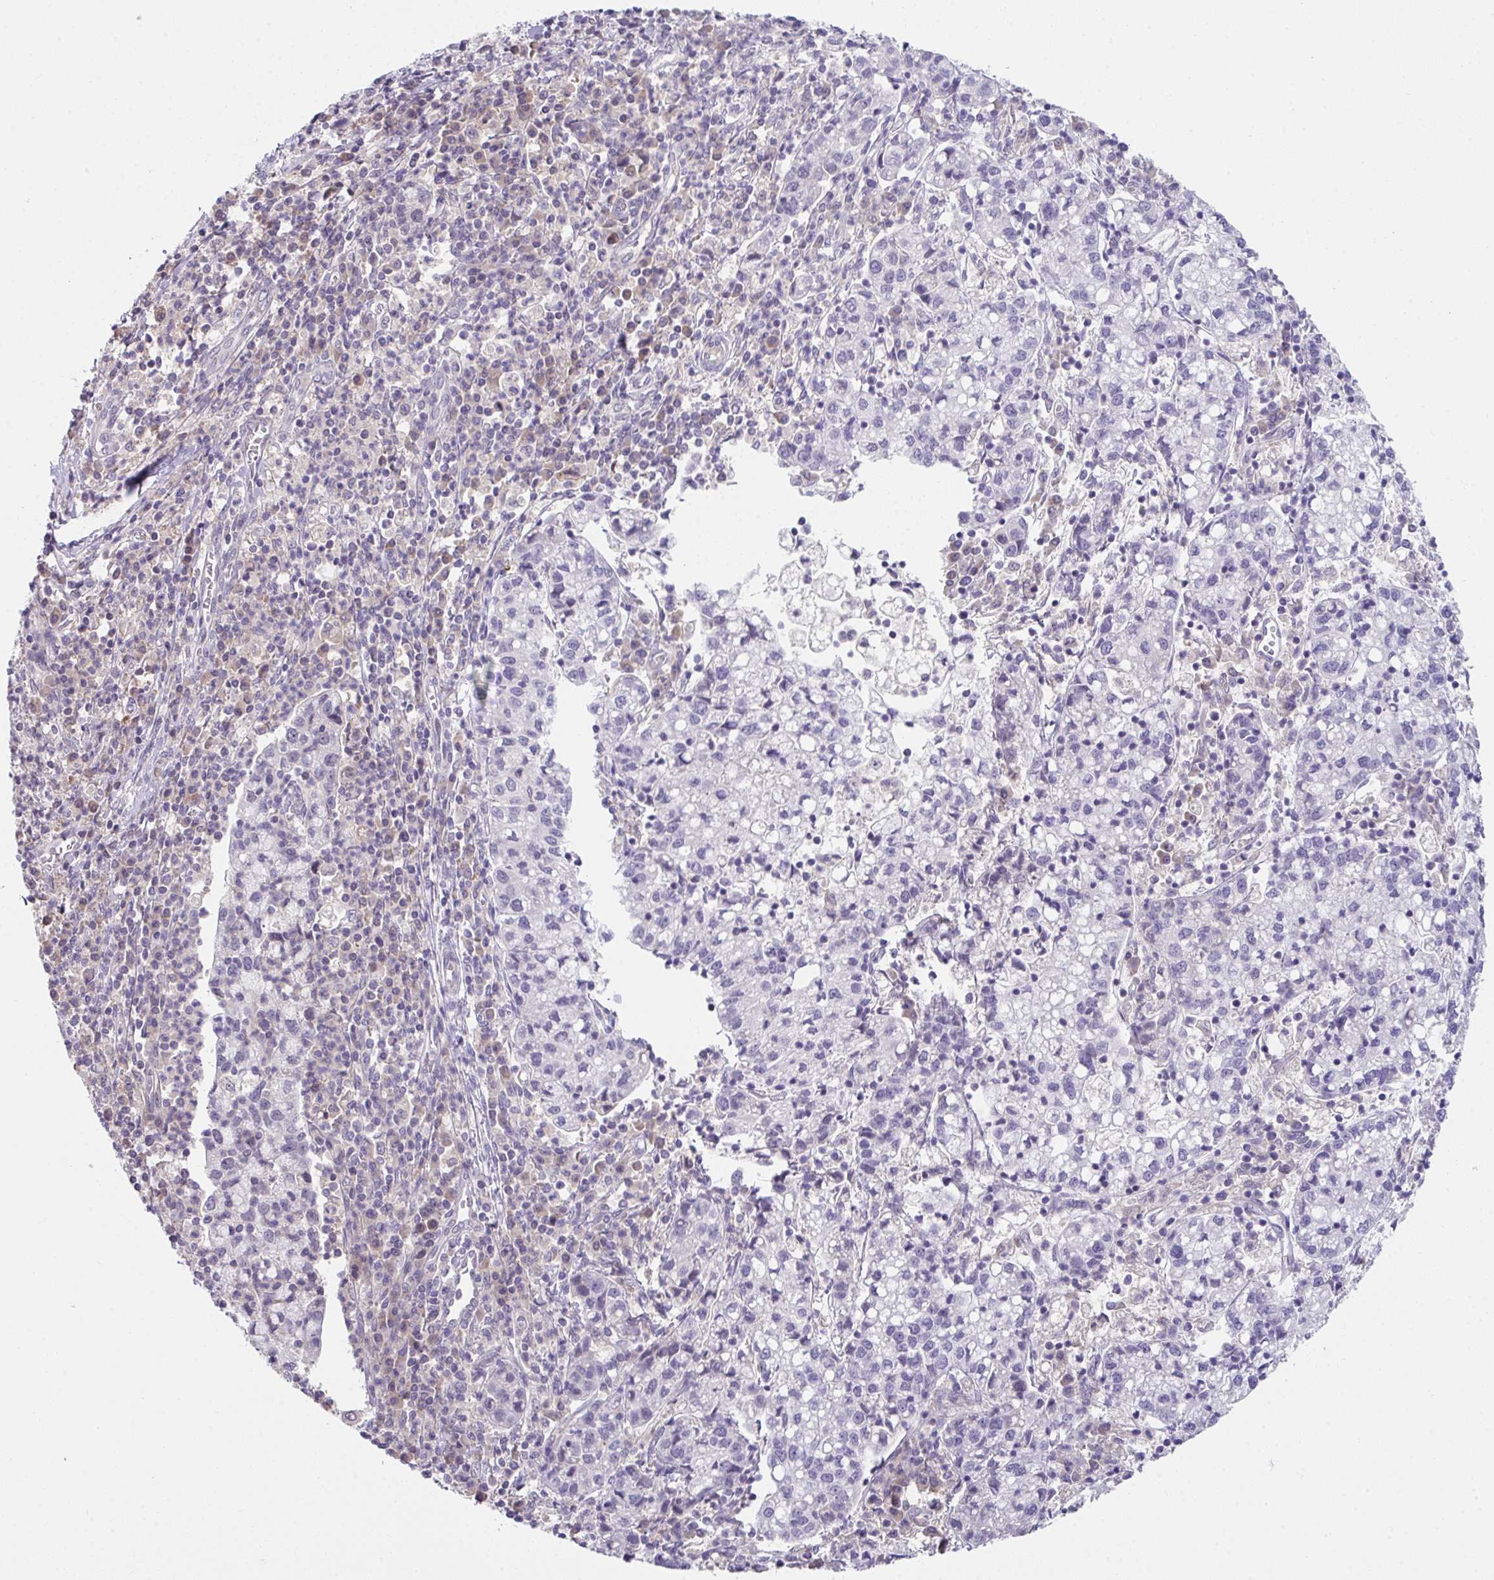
{"staining": {"intensity": "negative", "quantity": "none", "location": "none"}, "tissue": "cervical cancer", "cell_type": "Tumor cells", "image_type": "cancer", "snomed": [{"axis": "morphology", "description": "Normal tissue, NOS"}, {"axis": "morphology", "description": "Adenocarcinoma, NOS"}, {"axis": "topography", "description": "Cervix"}], "caption": "Tumor cells are negative for protein expression in human cervical adenocarcinoma.", "gene": "GLTPD2", "patient": {"sex": "female", "age": 44}}